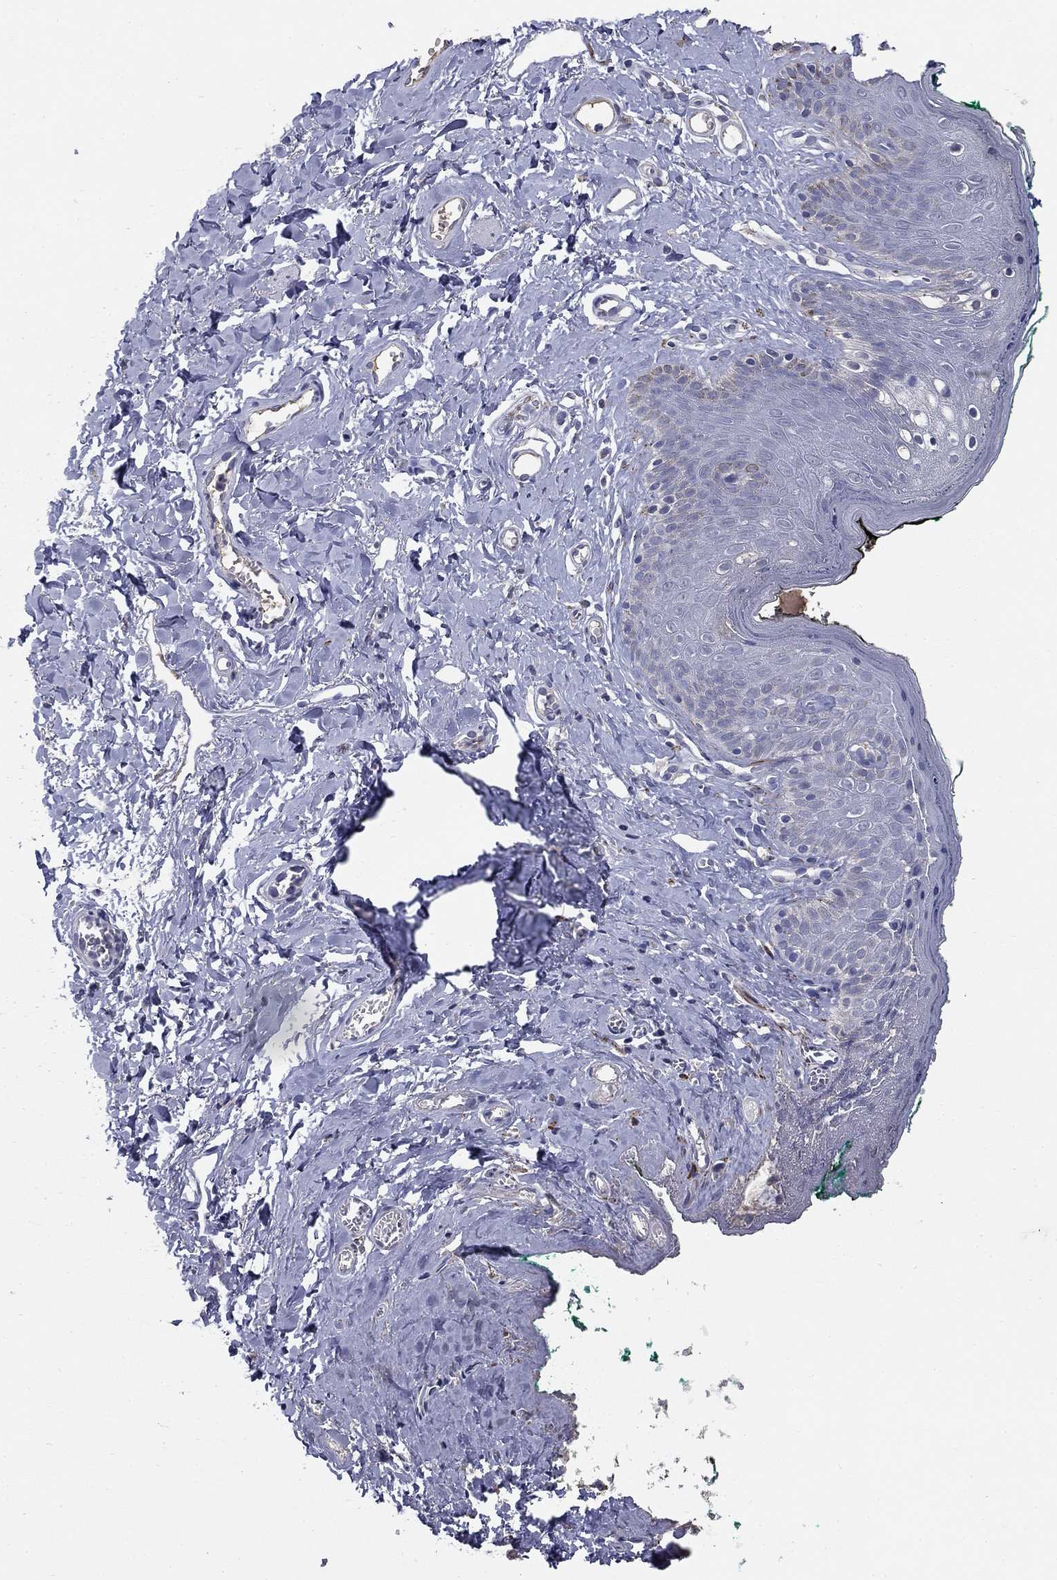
{"staining": {"intensity": "negative", "quantity": "none", "location": "none"}, "tissue": "skin", "cell_type": "Epidermal cells", "image_type": "normal", "snomed": [{"axis": "morphology", "description": "Normal tissue, NOS"}, {"axis": "topography", "description": "Vulva"}], "caption": "There is no significant staining in epidermal cells of skin. (DAB immunohistochemistry (IHC), high magnification).", "gene": "CD274", "patient": {"sex": "female", "age": 66}}